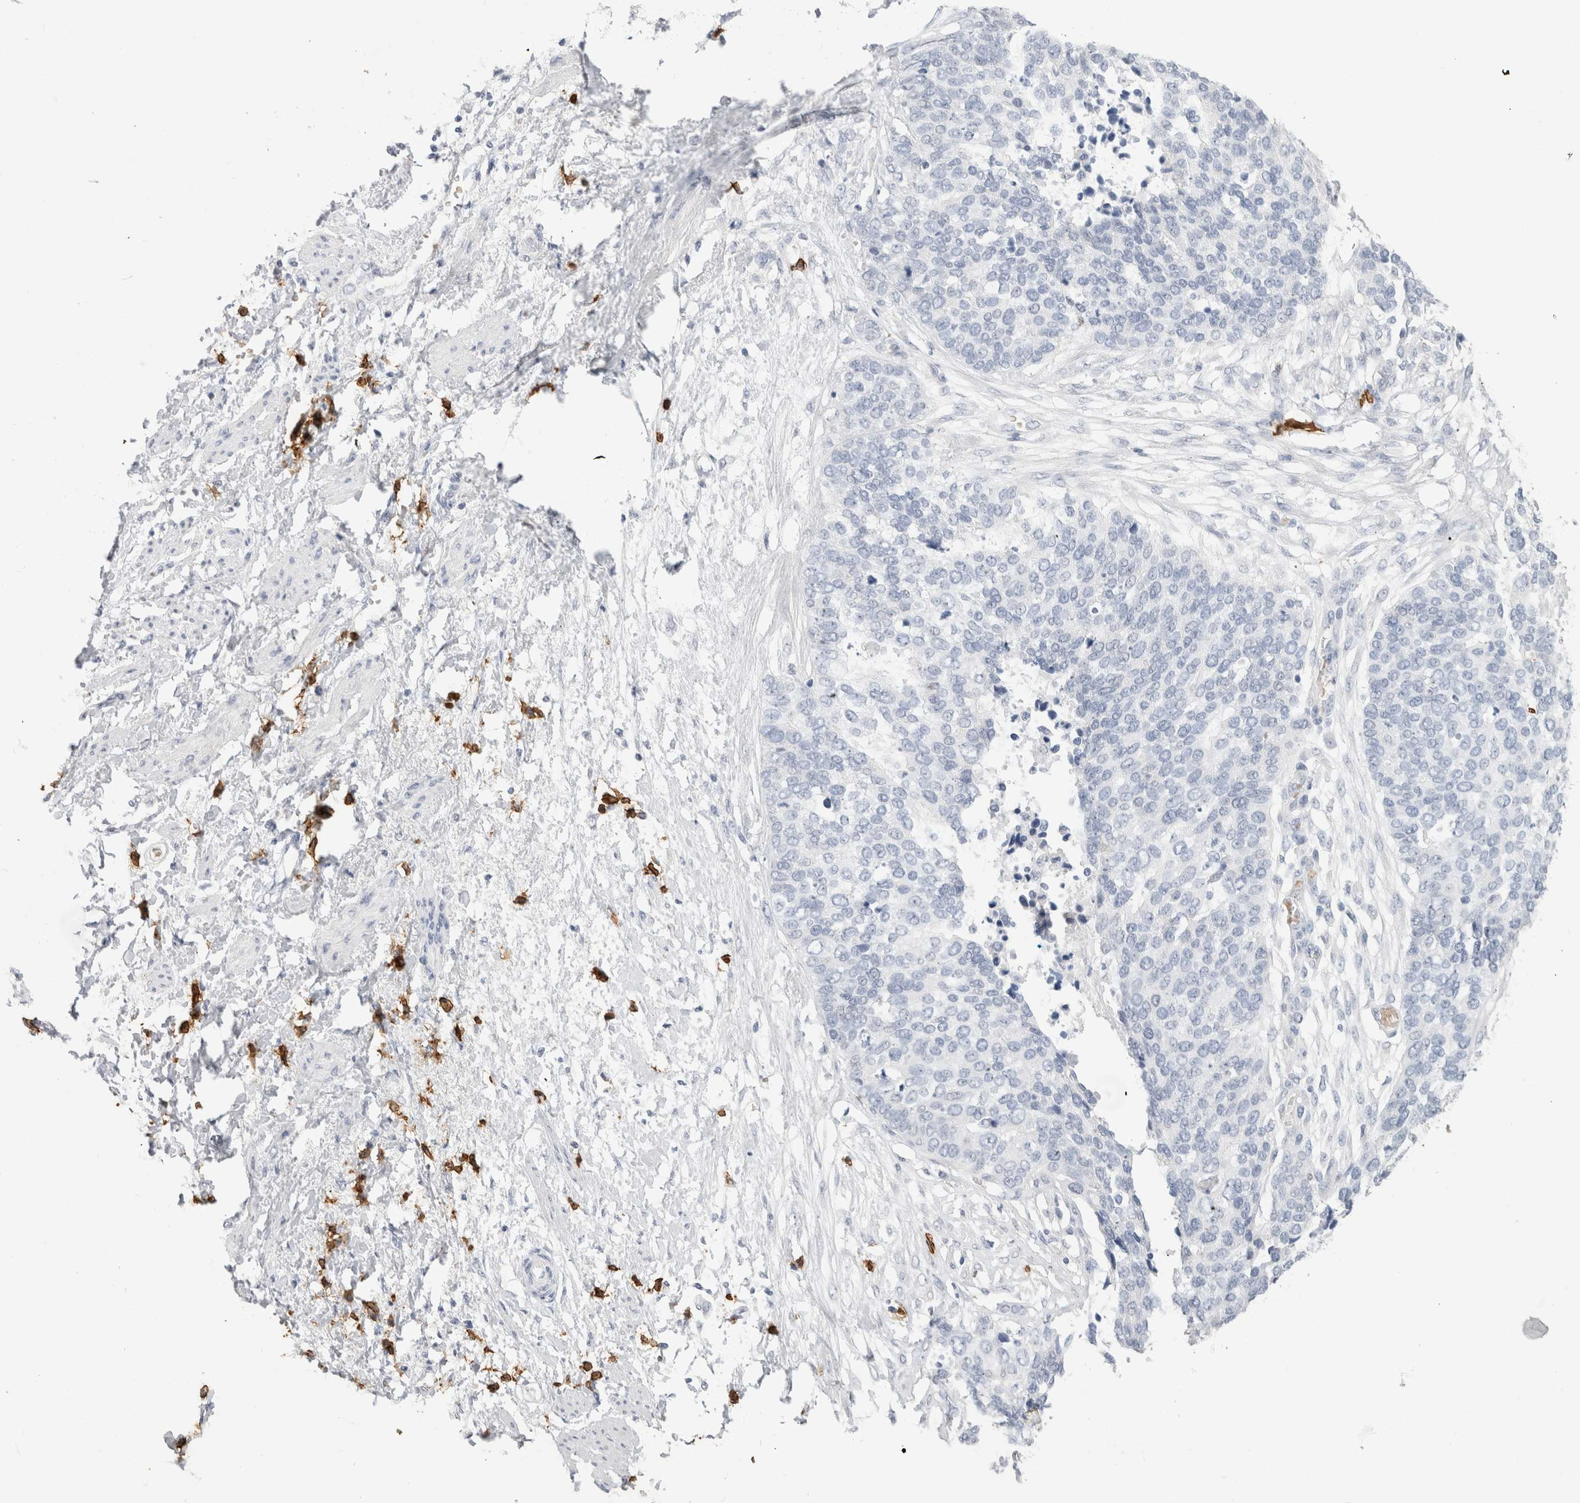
{"staining": {"intensity": "negative", "quantity": "none", "location": "none"}, "tissue": "ovarian cancer", "cell_type": "Tumor cells", "image_type": "cancer", "snomed": [{"axis": "morphology", "description": "Cystadenocarcinoma, serous, NOS"}, {"axis": "topography", "description": "Ovary"}], "caption": "Immunohistochemical staining of human ovarian cancer (serous cystadenocarcinoma) displays no significant positivity in tumor cells. (Brightfield microscopy of DAB immunohistochemistry (IHC) at high magnification).", "gene": "CD38", "patient": {"sex": "female", "age": 44}}